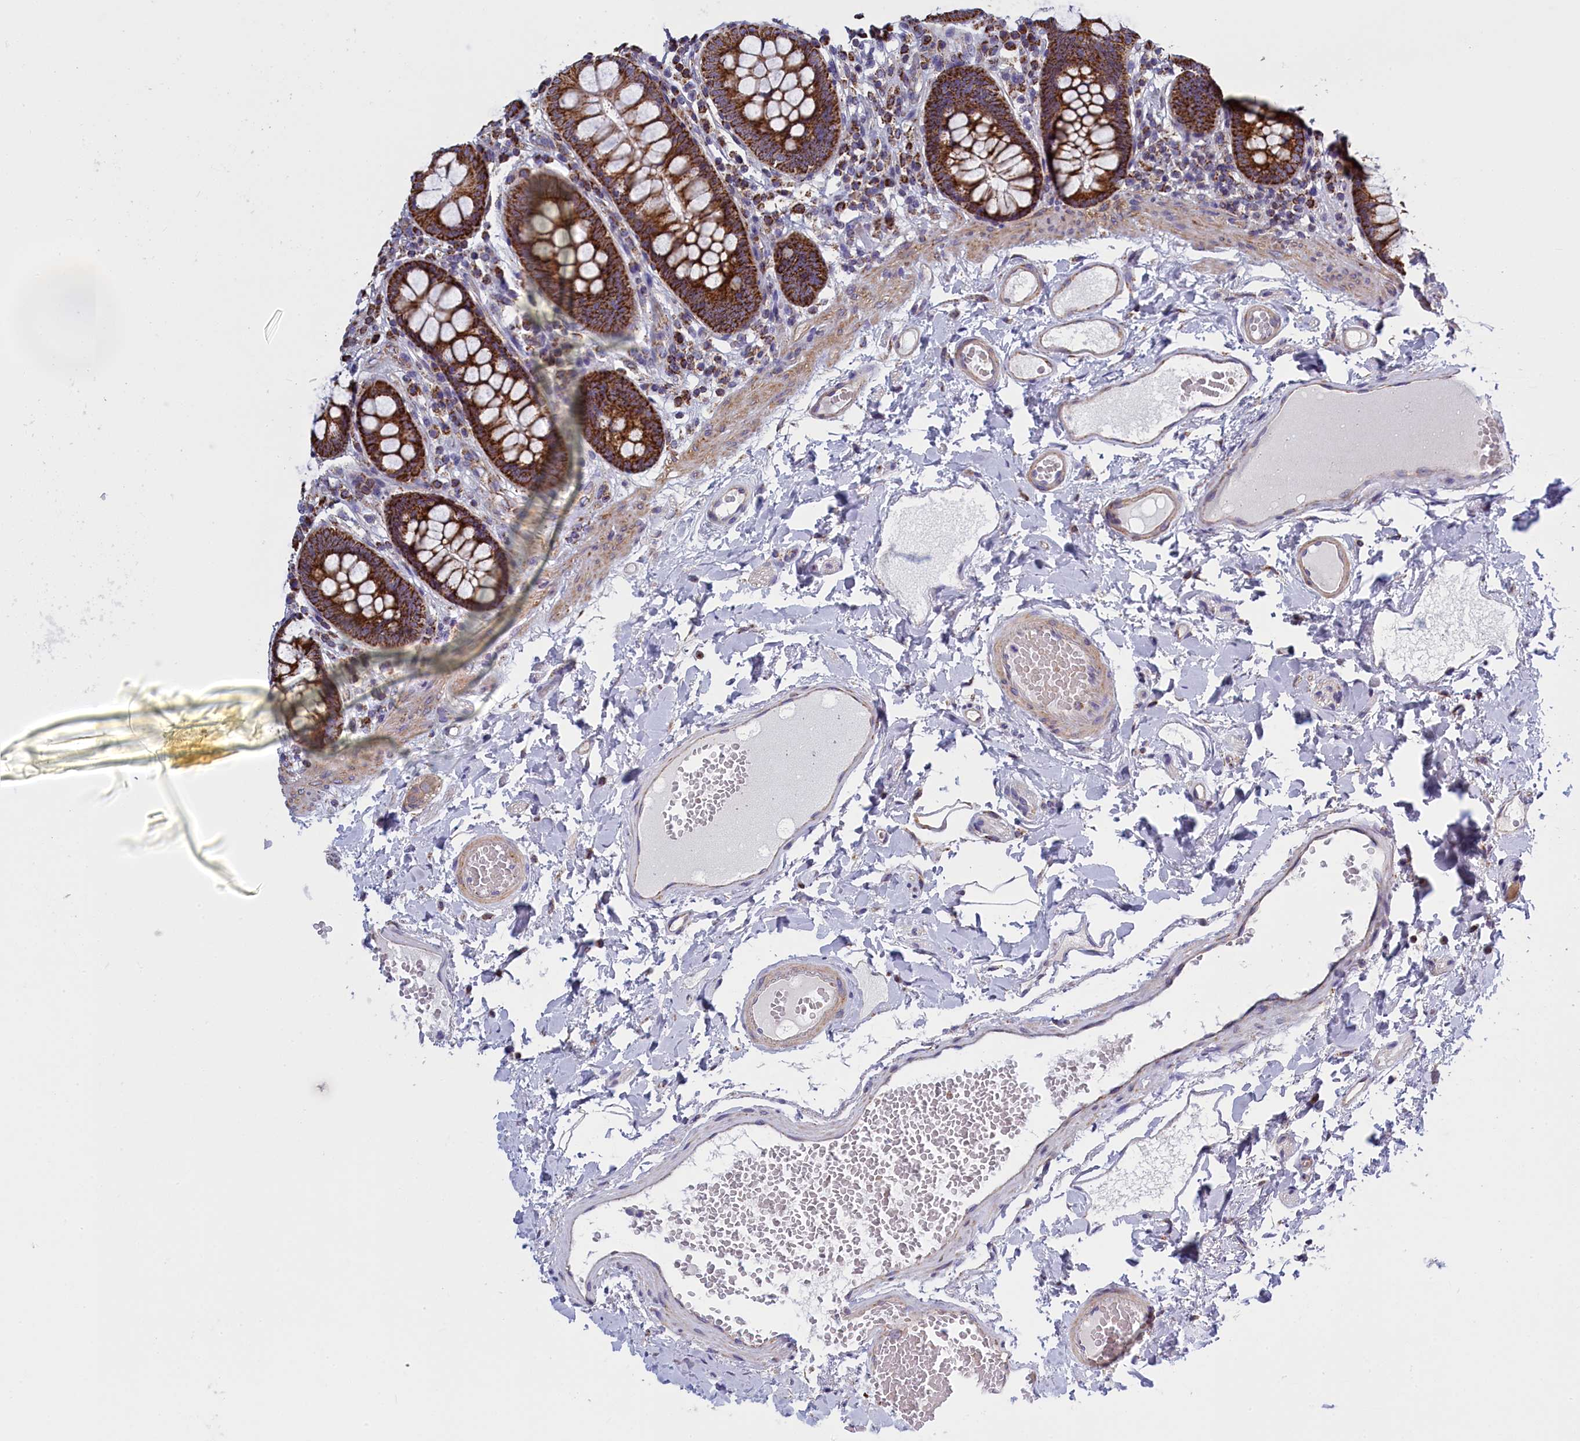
{"staining": {"intensity": "moderate", "quantity": ">75%", "location": "cytoplasmic/membranous"}, "tissue": "colon", "cell_type": "Endothelial cells", "image_type": "normal", "snomed": [{"axis": "morphology", "description": "Normal tissue, NOS"}, {"axis": "topography", "description": "Colon"}], "caption": "High-power microscopy captured an immunohistochemistry (IHC) histopathology image of unremarkable colon, revealing moderate cytoplasmic/membranous positivity in about >75% of endothelial cells.", "gene": "IFT122", "patient": {"sex": "male", "age": 84}}